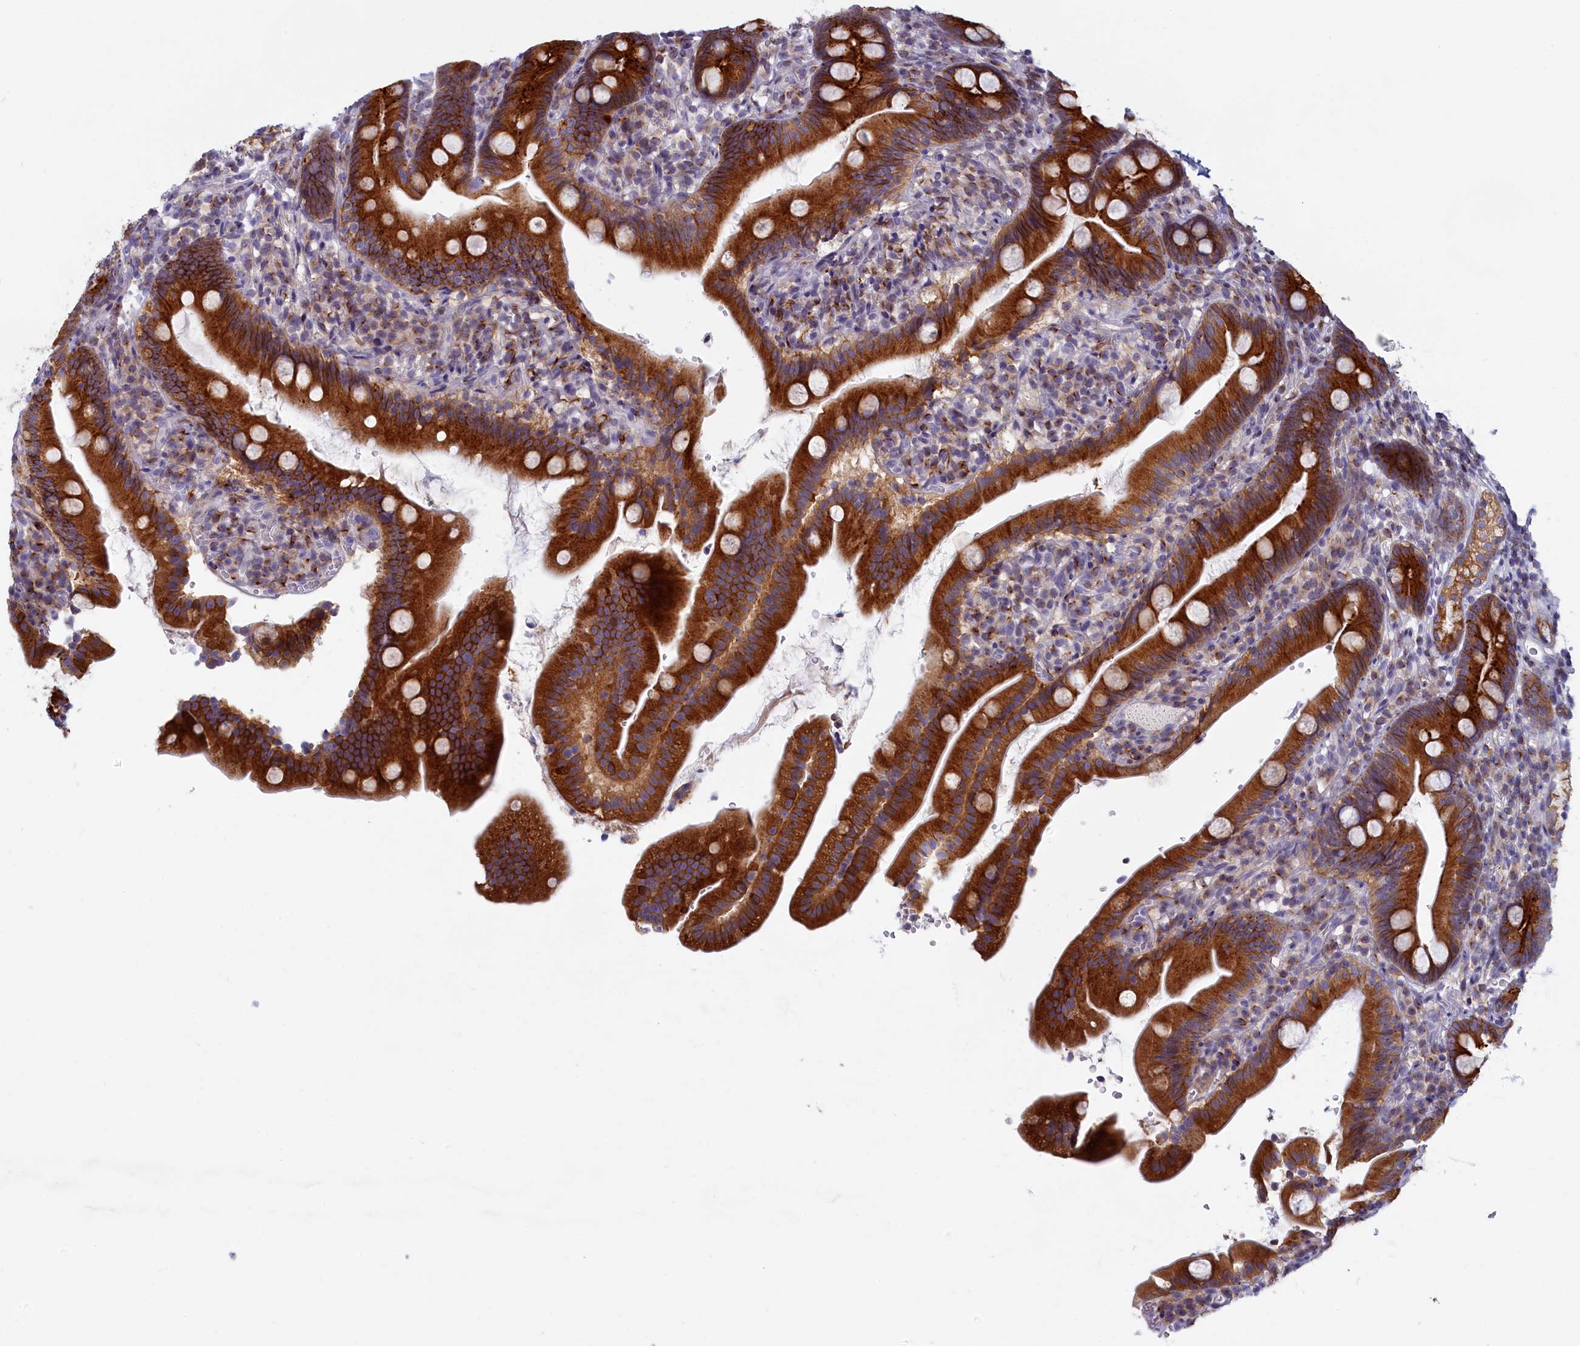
{"staining": {"intensity": "strong", "quantity": ">75%", "location": "cytoplasmic/membranous"}, "tissue": "duodenum", "cell_type": "Glandular cells", "image_type": "normal", "snomed": [{"axis": "morphology", "description": "Normal tissue, NOS"}, {"axis": "topography", "description": "Duodenum"}], "caption": "Immunohistochemistry of unremarkable human duodenum displays high levels of strong cytoplasmic/membranous positivity in approximately >75% of glandular cells. (Stains: DAB in brown, nuclei in blue, Microscopy: brightfield microscopy at high magnification).", "gene": "NOL10", "patient": {"sex": "female", "age": 67}}